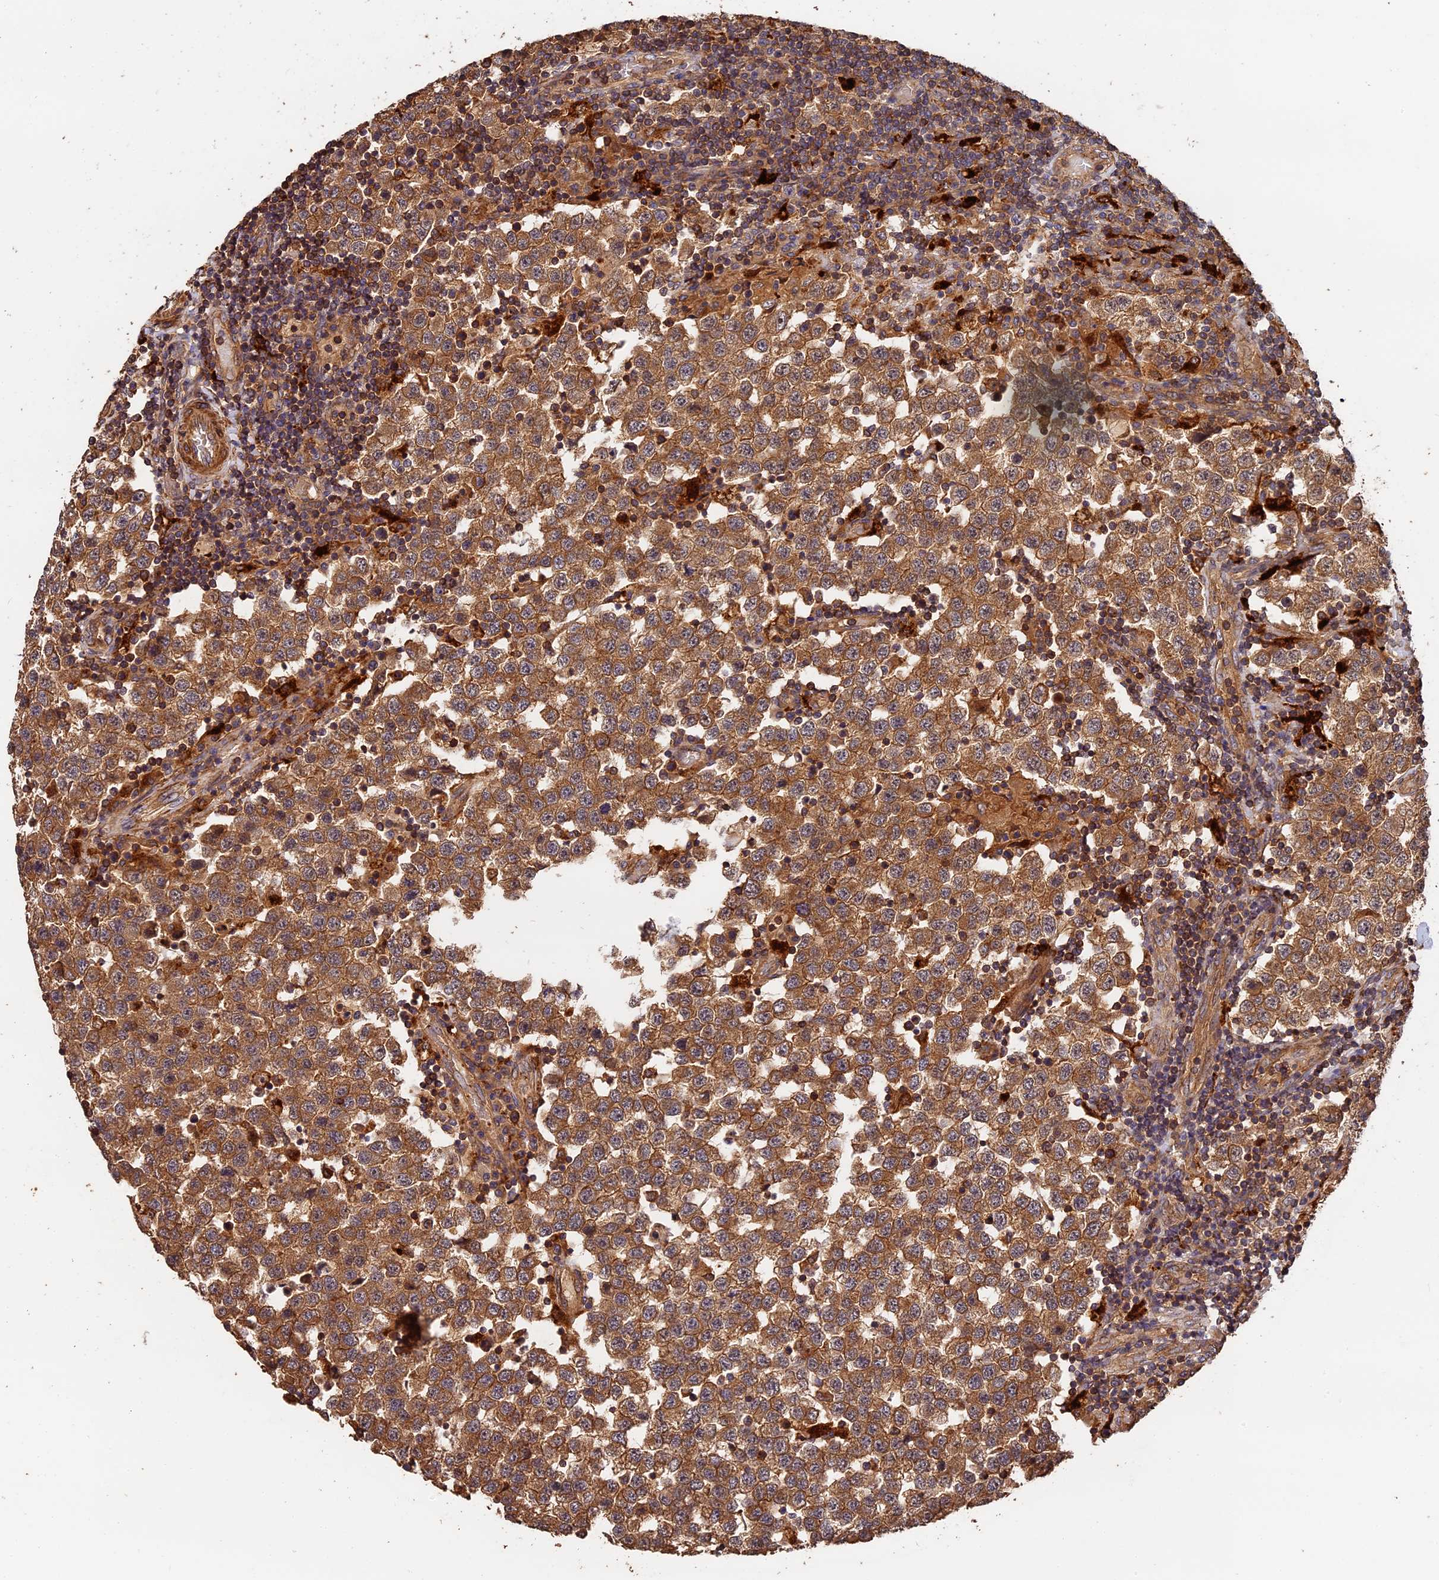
{"staining": {"intensity": "moderate", "quantity": ">75%", "location": "cytoplasmic/membranous"}, "tissue": "testis cancer", "cell_type": "Tumor cells", "image_type": "cancer", "snomed": [{"axis": "morphology", "description": "Seminoma, NOS"}, {"axis": "topography", "description": "Testis"}], "caption": "High-power microscopy captured an immunohistochemistry (IHC) histopathology image of testis seminoma, revealing moderate cytoplasmic/membranous positivity in about >75% of tumor cells.", "gene": "MMP15", "patient": {"sex": "male", "age": 34}}